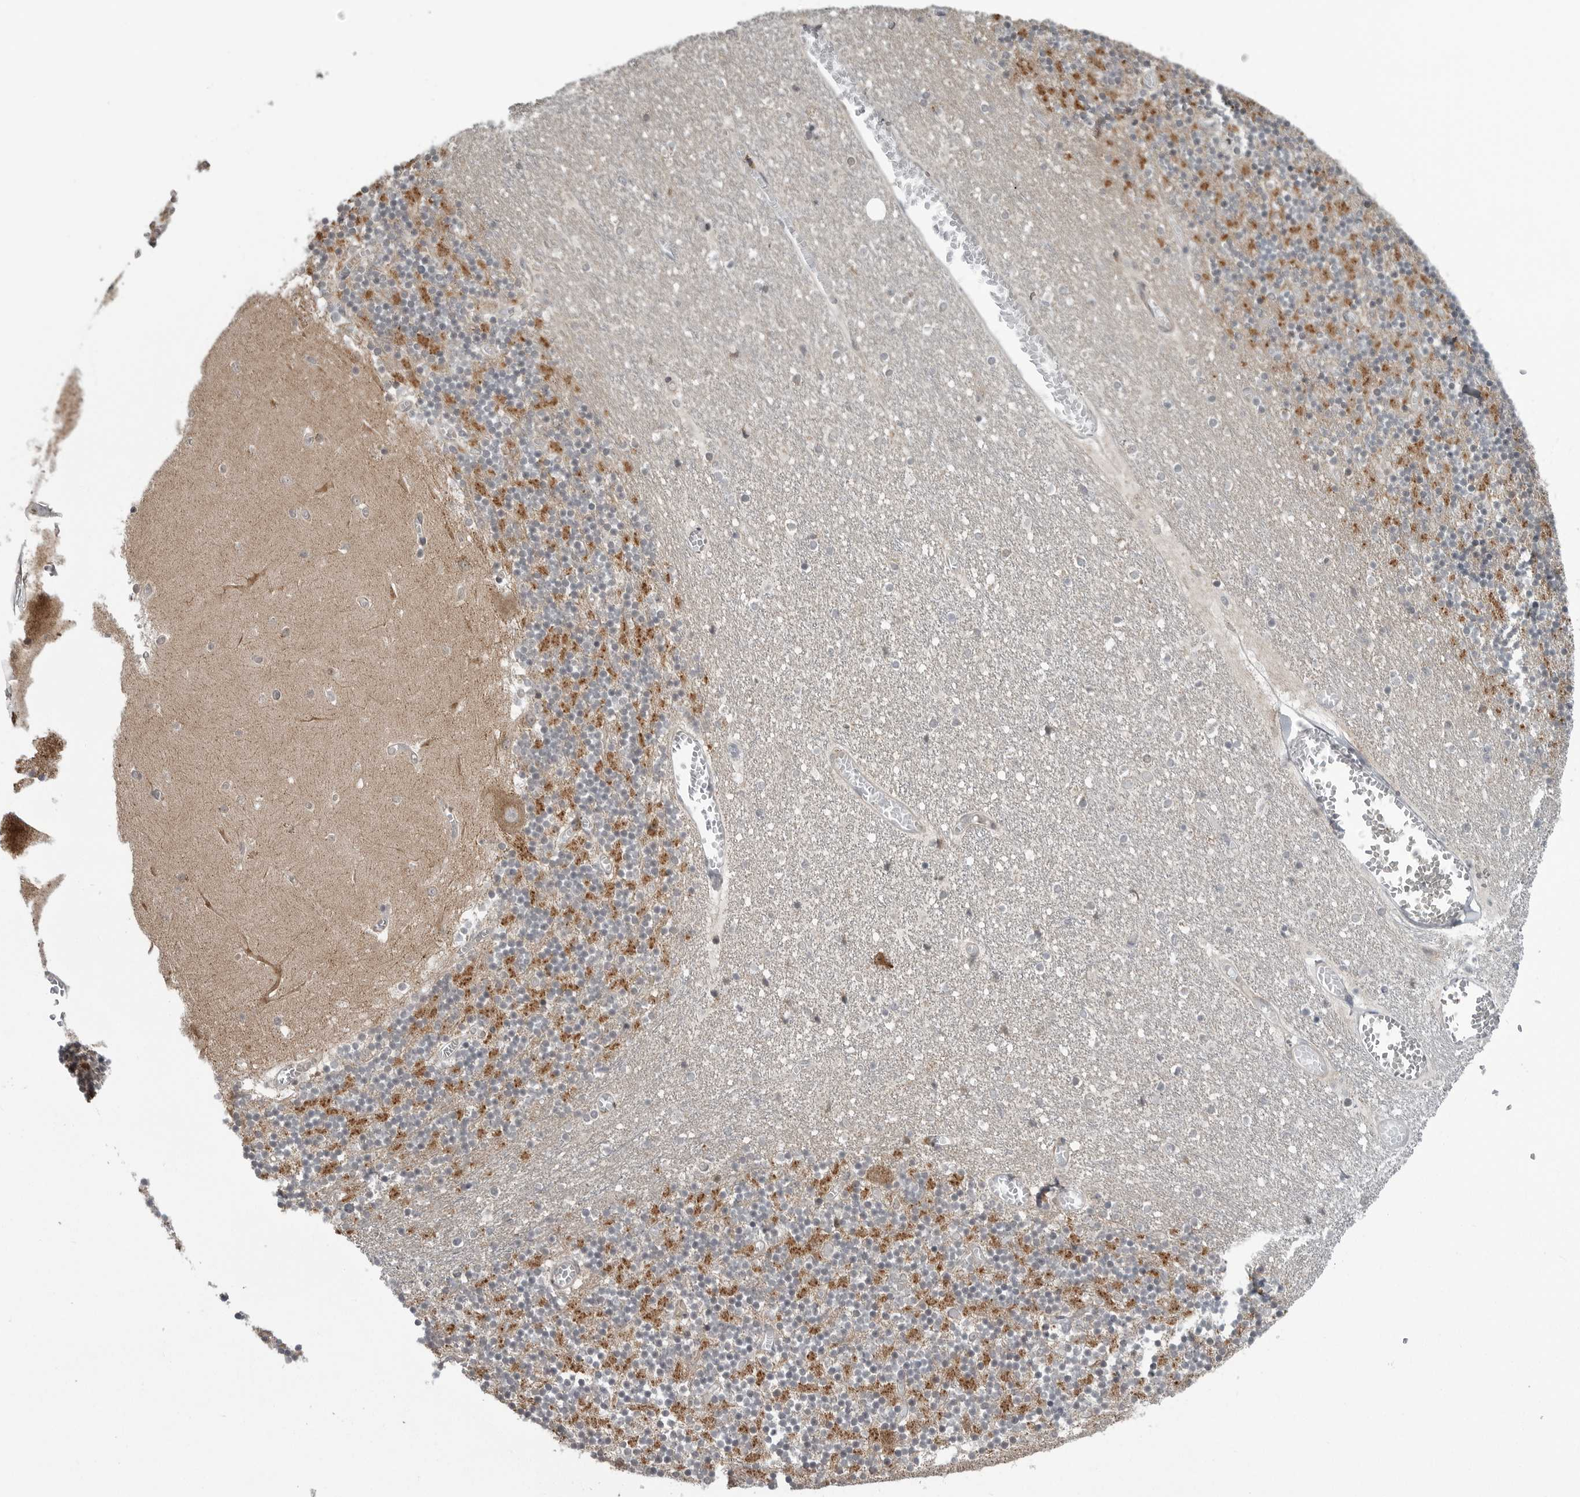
{"staining": {"intensity": "strong", "quantity": "<25%", "location": "cytoplasmic/membranous"}, "tissue": "cerebellum", "cell_type": "Cells in granular layer", "image_type": "normal", "snomed": [{"axis": "morphology", "description": "Normal tissue, NOS"}, {"axis": "topography", "description": "Cerebellum"}], "caption": "Protein expression analysis of normal cerebellum shows strong cytoplasmic/membranous staining in about <25% of cells in granular layer. The staining was performed using DAB (3,3'-diaminobenzidine) to visualize the protein expression in brown, while the nuclei were stained in blue with hematoxylin (Magnification: 20x).", "gene": "FAAP100", "patient": {"sex": "female", "age": 28}}